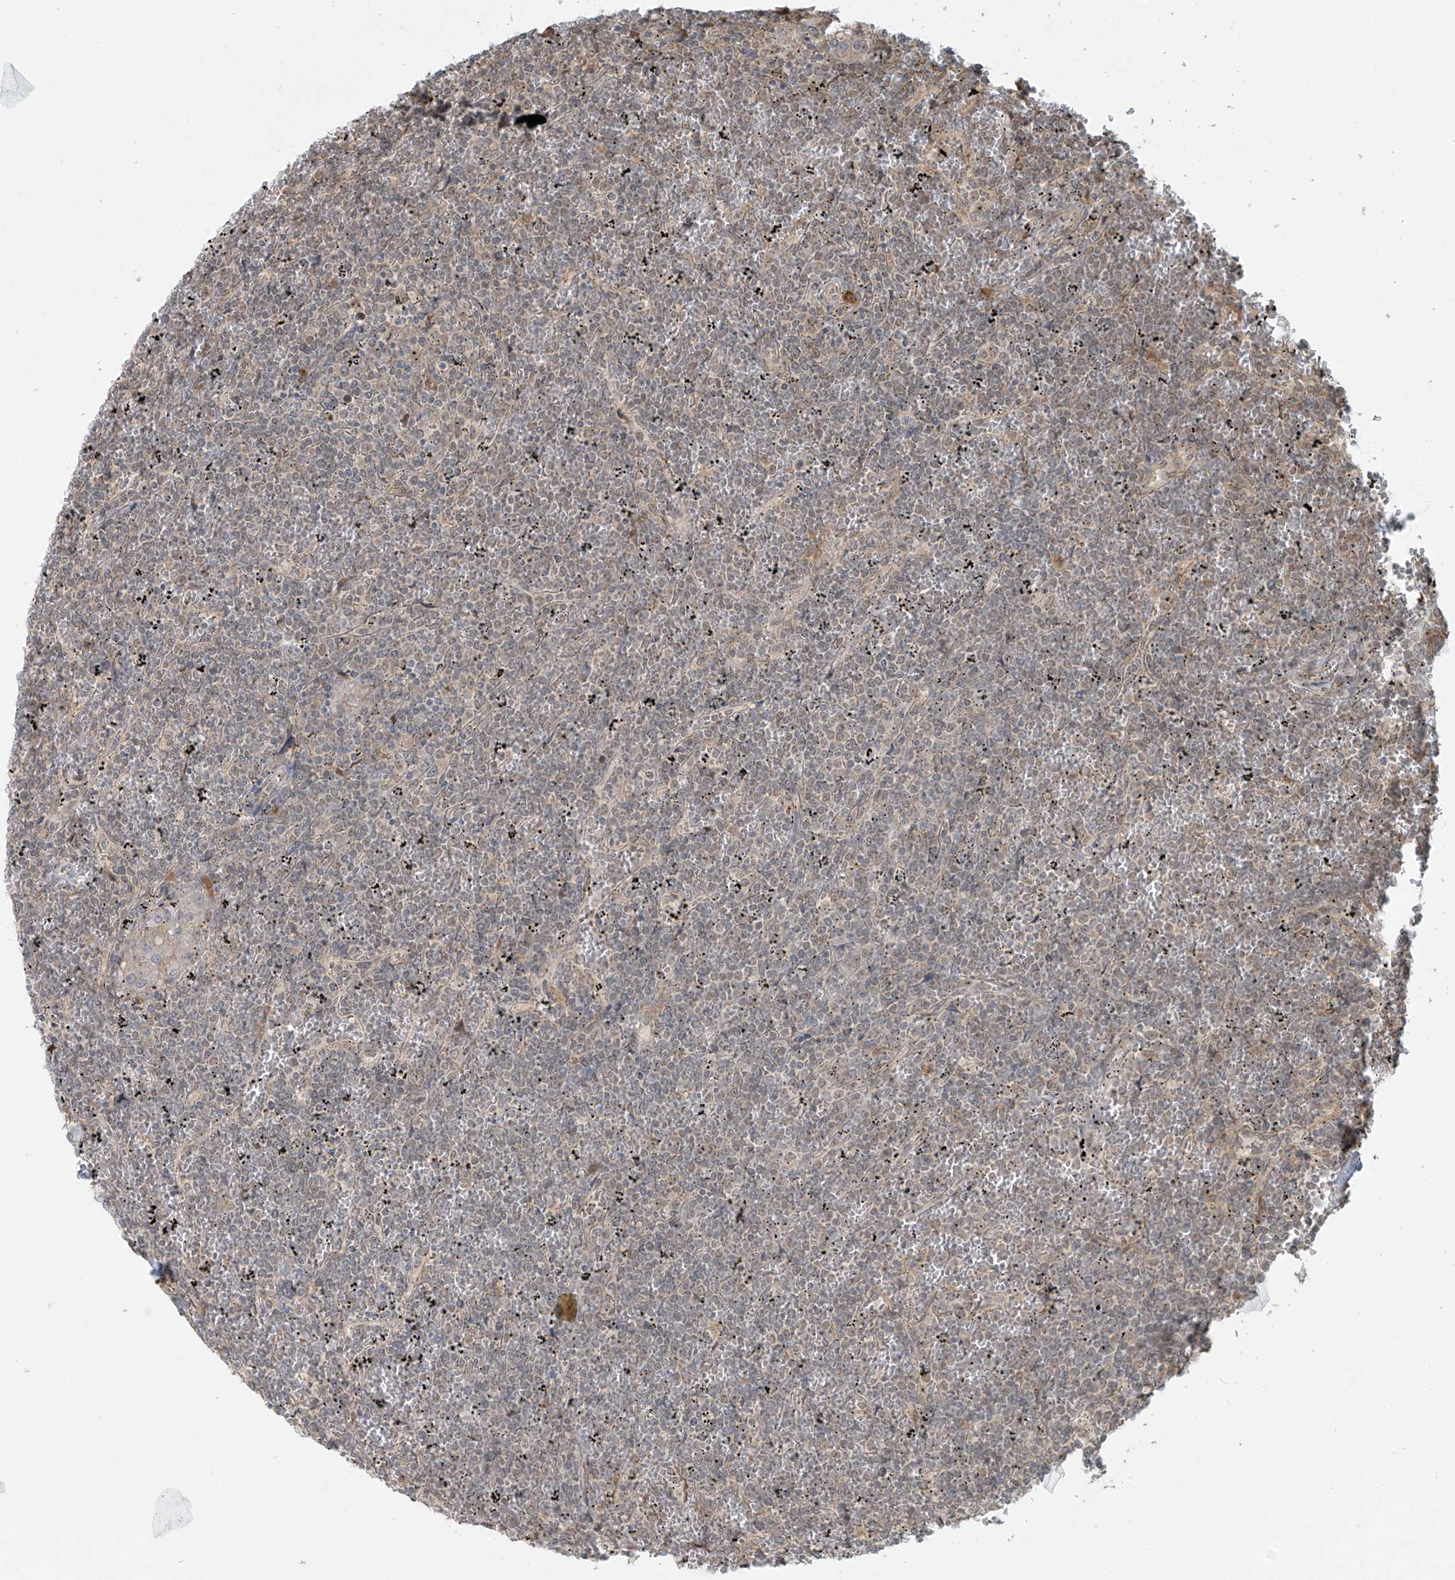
{"staining": {"intensity": "negative", "quantity": "none", "location": "none"}, "tissue": "lymphoma", "cell_type": "Tumor cells", "image_type": "cancer", "snomed": [{"axis": "morphology", "description": "Malignant lymphoma, non-Hodgkin's type, Low grade"}, {"axis": "topography", "description": "Spleen"}], "caption": "Immunohistochemistry (IHC) micrograph of neoplastic tissue: lymphoma stained with DAB (3,3'-diaminobenzidine) demonstrates no significant protein positivity in tumor cells. The staining is performed using DAB brown chromogen with nuclei counter-stained in using hematoxylin.", "gene": "PLEKHM3", "patient": {"sex": "female", "age": 19}}